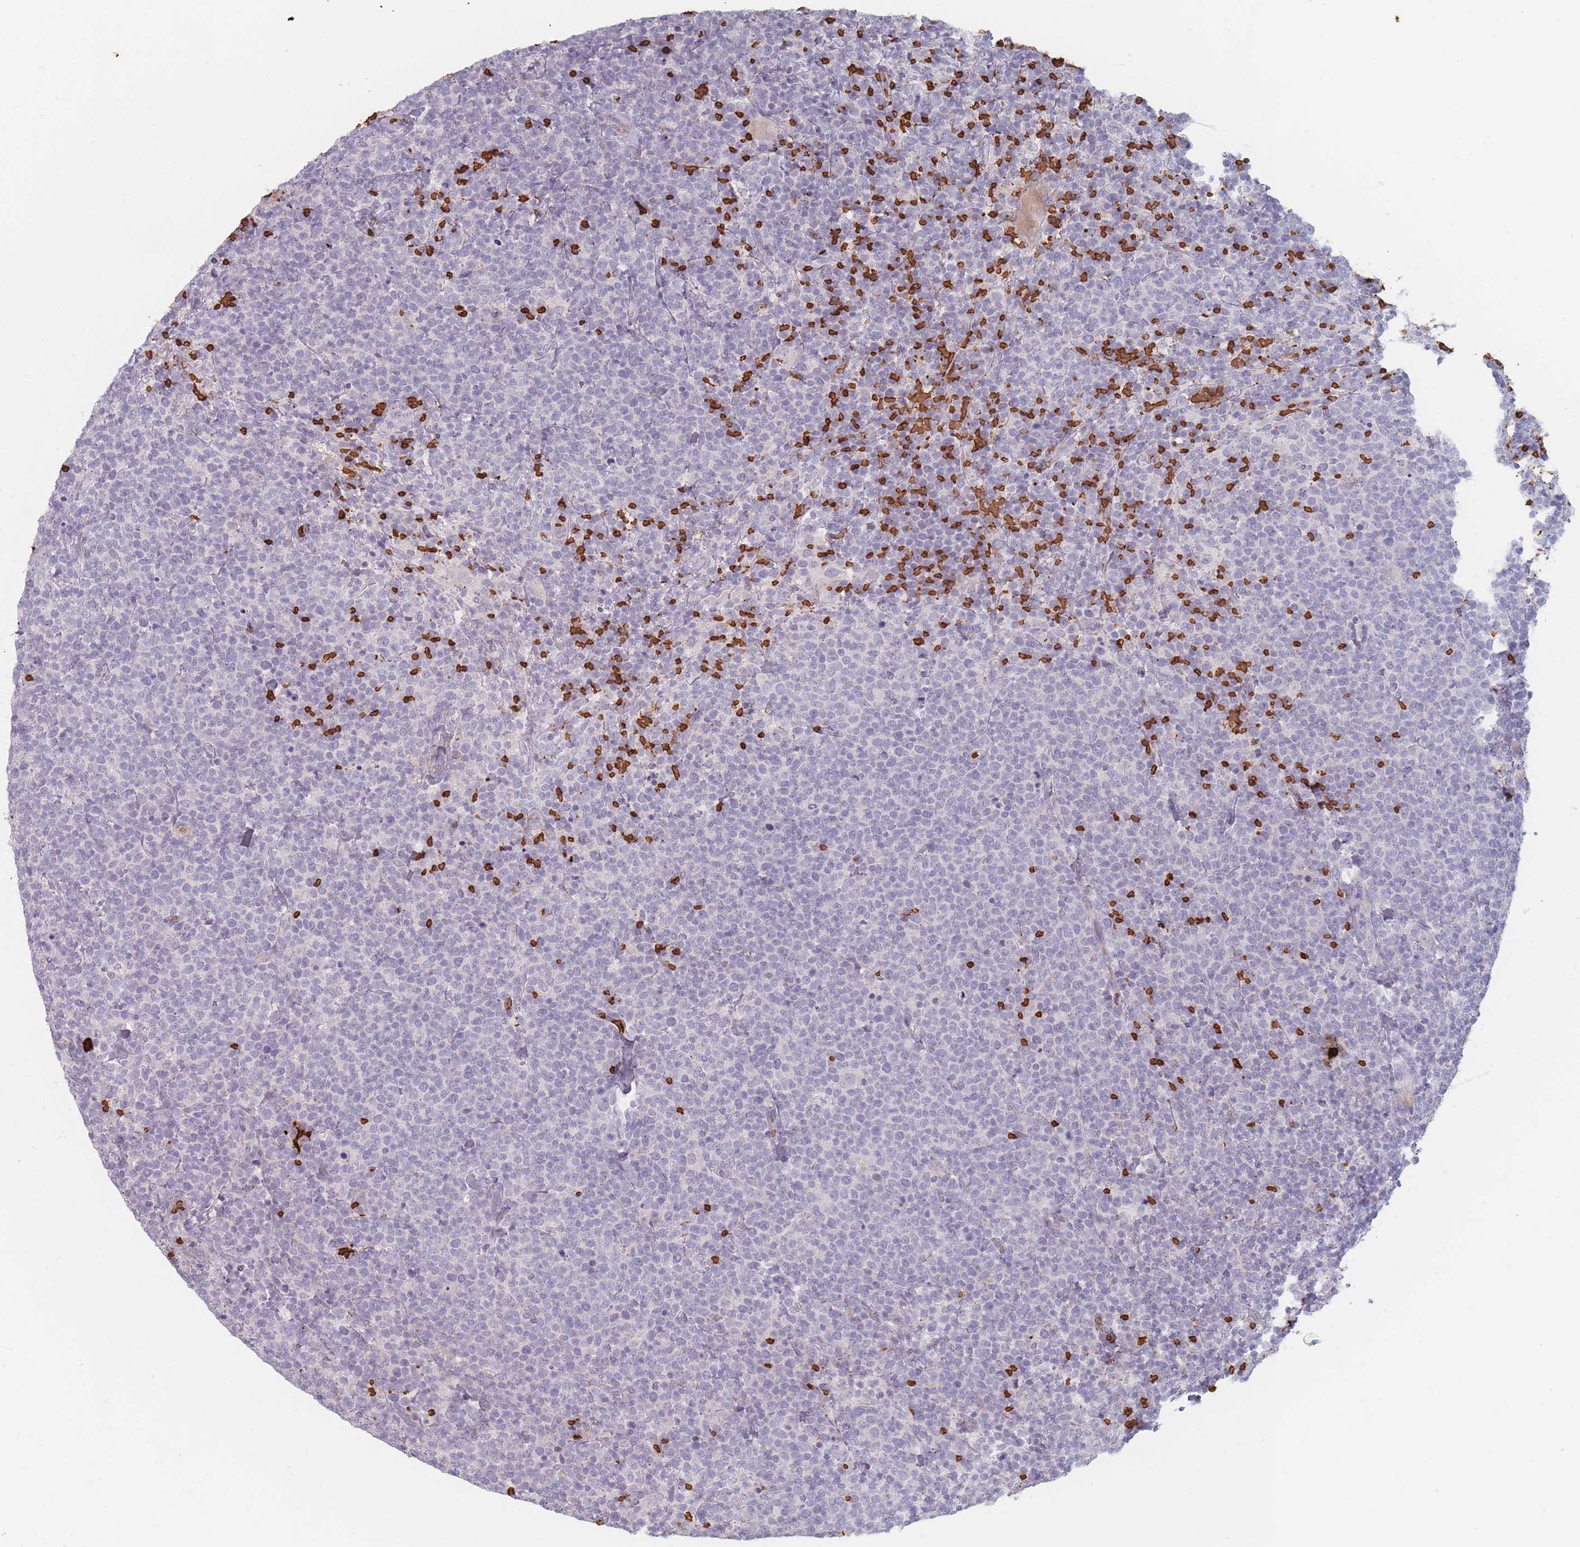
{"staining": {"intensity": "negative", "quantity": "none", "location": "none"}, "tissue": "lymphoma", "cell_type": "Tumor cells", "image_type": "cancer", "snomed": [{"axis": "morphology", "description": "Malignant lymphoma, non-Hodgkin's type, High grade"}, {"axis": "topography", "description": "Lymph node"}], "caption": "Tumor cells show no significant protein expression in lymphoma.", "gene": "SLC2A6", "patient": {"sex": "male", "age": 61}}